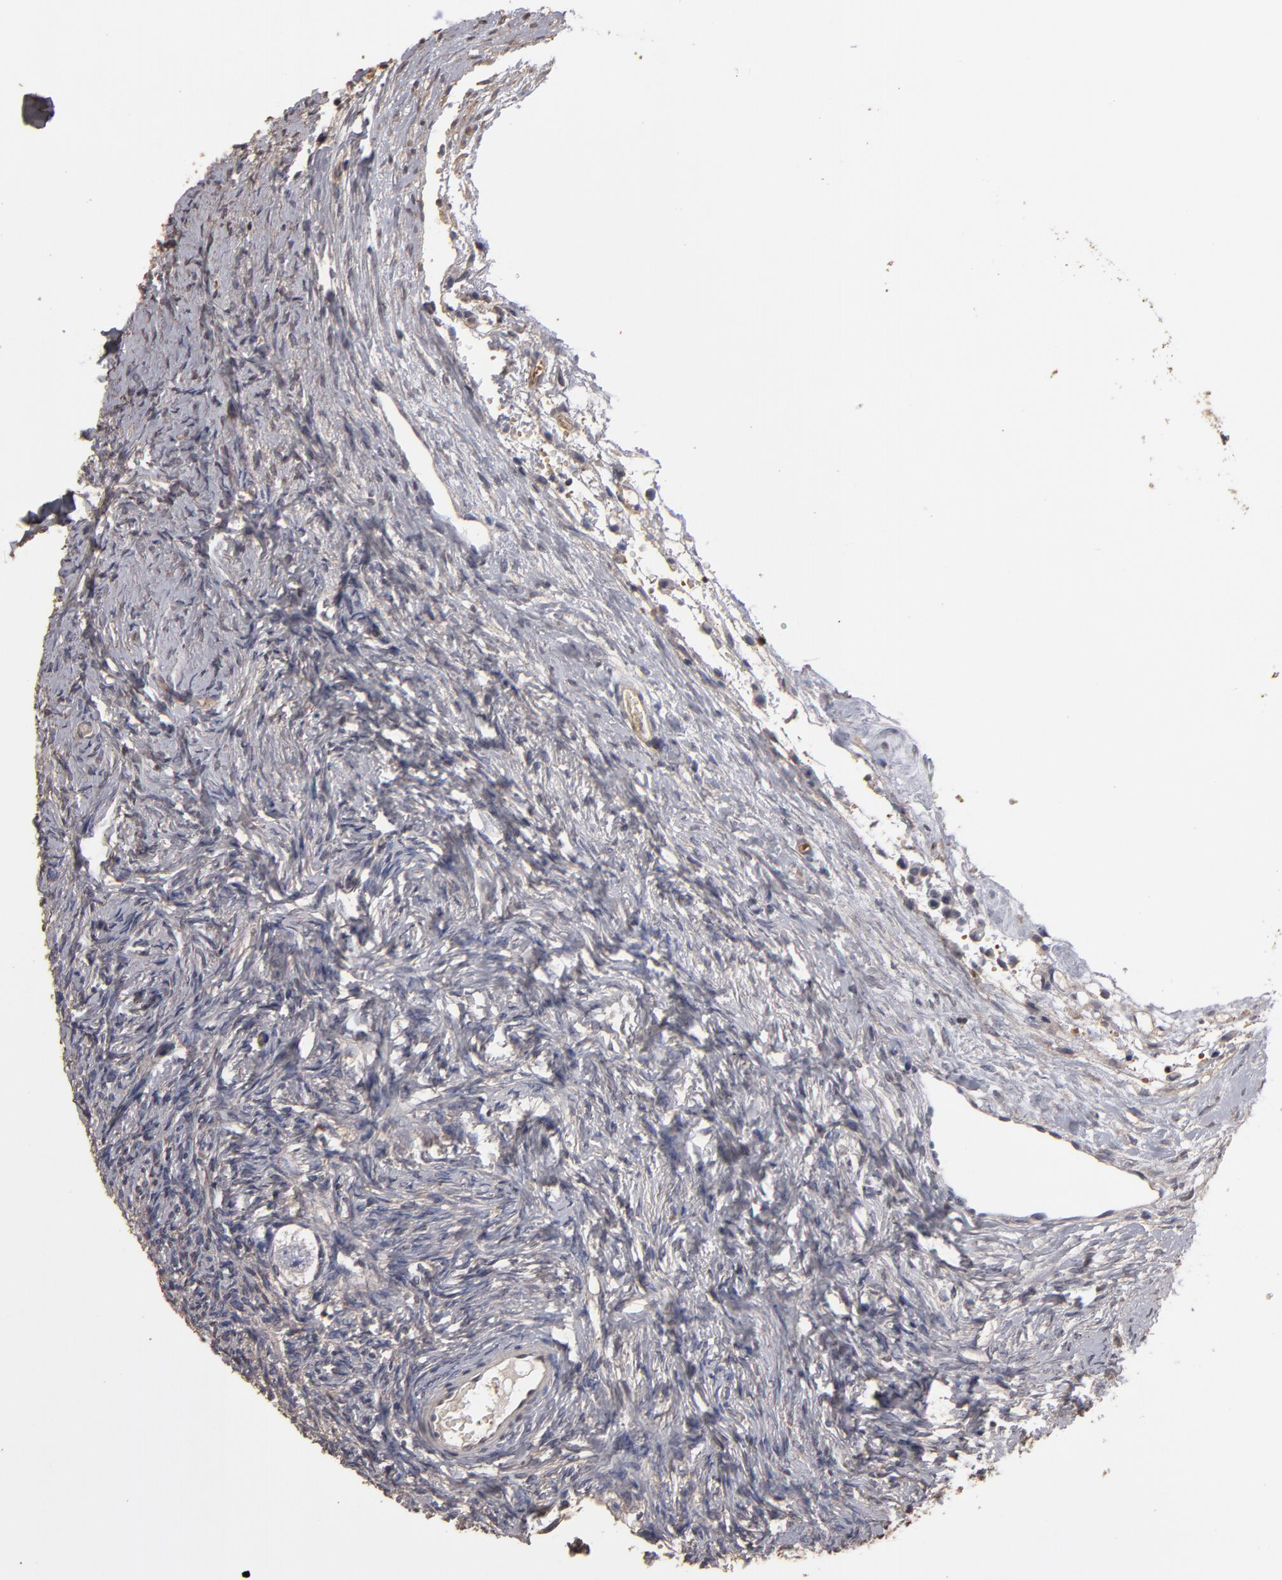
{"staining": {"intensity": "negative", "quantity": "none", "location": "none"}, "tissue": "ovary", "cell_type": "Follicle cells", "image_type": "normal", "snomed": [{"axis": "morphology", "description": "Normal tissue, NOS"}, {"axis": "topography", "description": "Ovary"}], "caption": "Follicle cells show no significant protein positivity in benign ovary. (DAB (3,3'-diaminobenzidine) IHC, high magnification).", "gene": "RO60", "patient": {"sex": "female", "age": 32}}